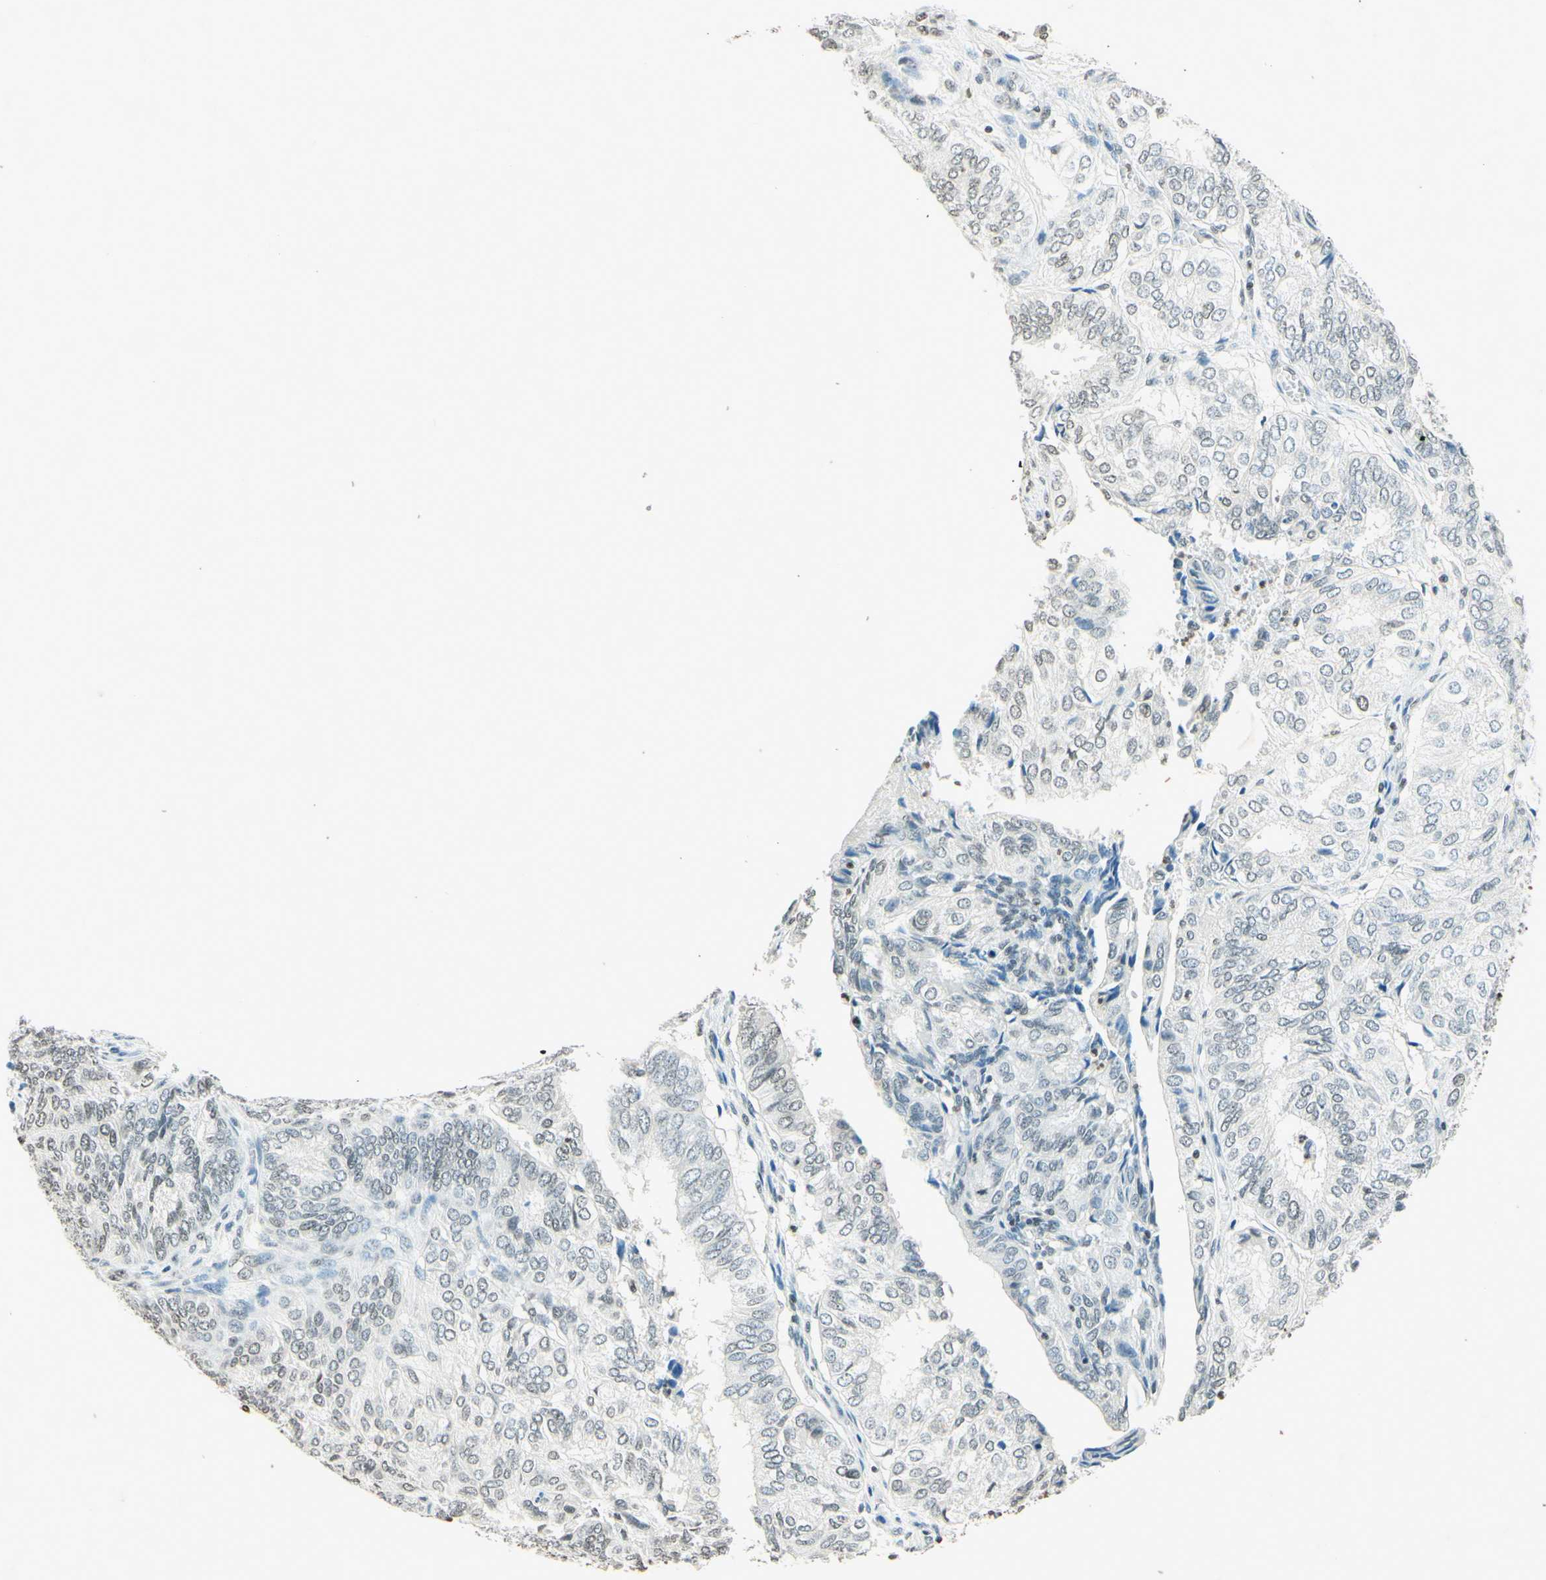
{"staining": {"intensity": "weak", "quantity": "25%-75%", "location": "nuclear"}, "tissue": "endometrial cancer", "cell_type": "Tumor cells", "image_type": "cancer", "snomed": [{"axis": "morphology", "description": "Adenocarcinoma, NOS"}, {"axis": "topography", "description": "Uterus"}], "caption": "A micrograph showing weak nuclear expression in approximately 25%-75% of tumor cells in endometrial cancer, as visualized by brown immunohistochemical staining.", "gene": "MSH2", "patient": {"sex": "female", "age": 60}}